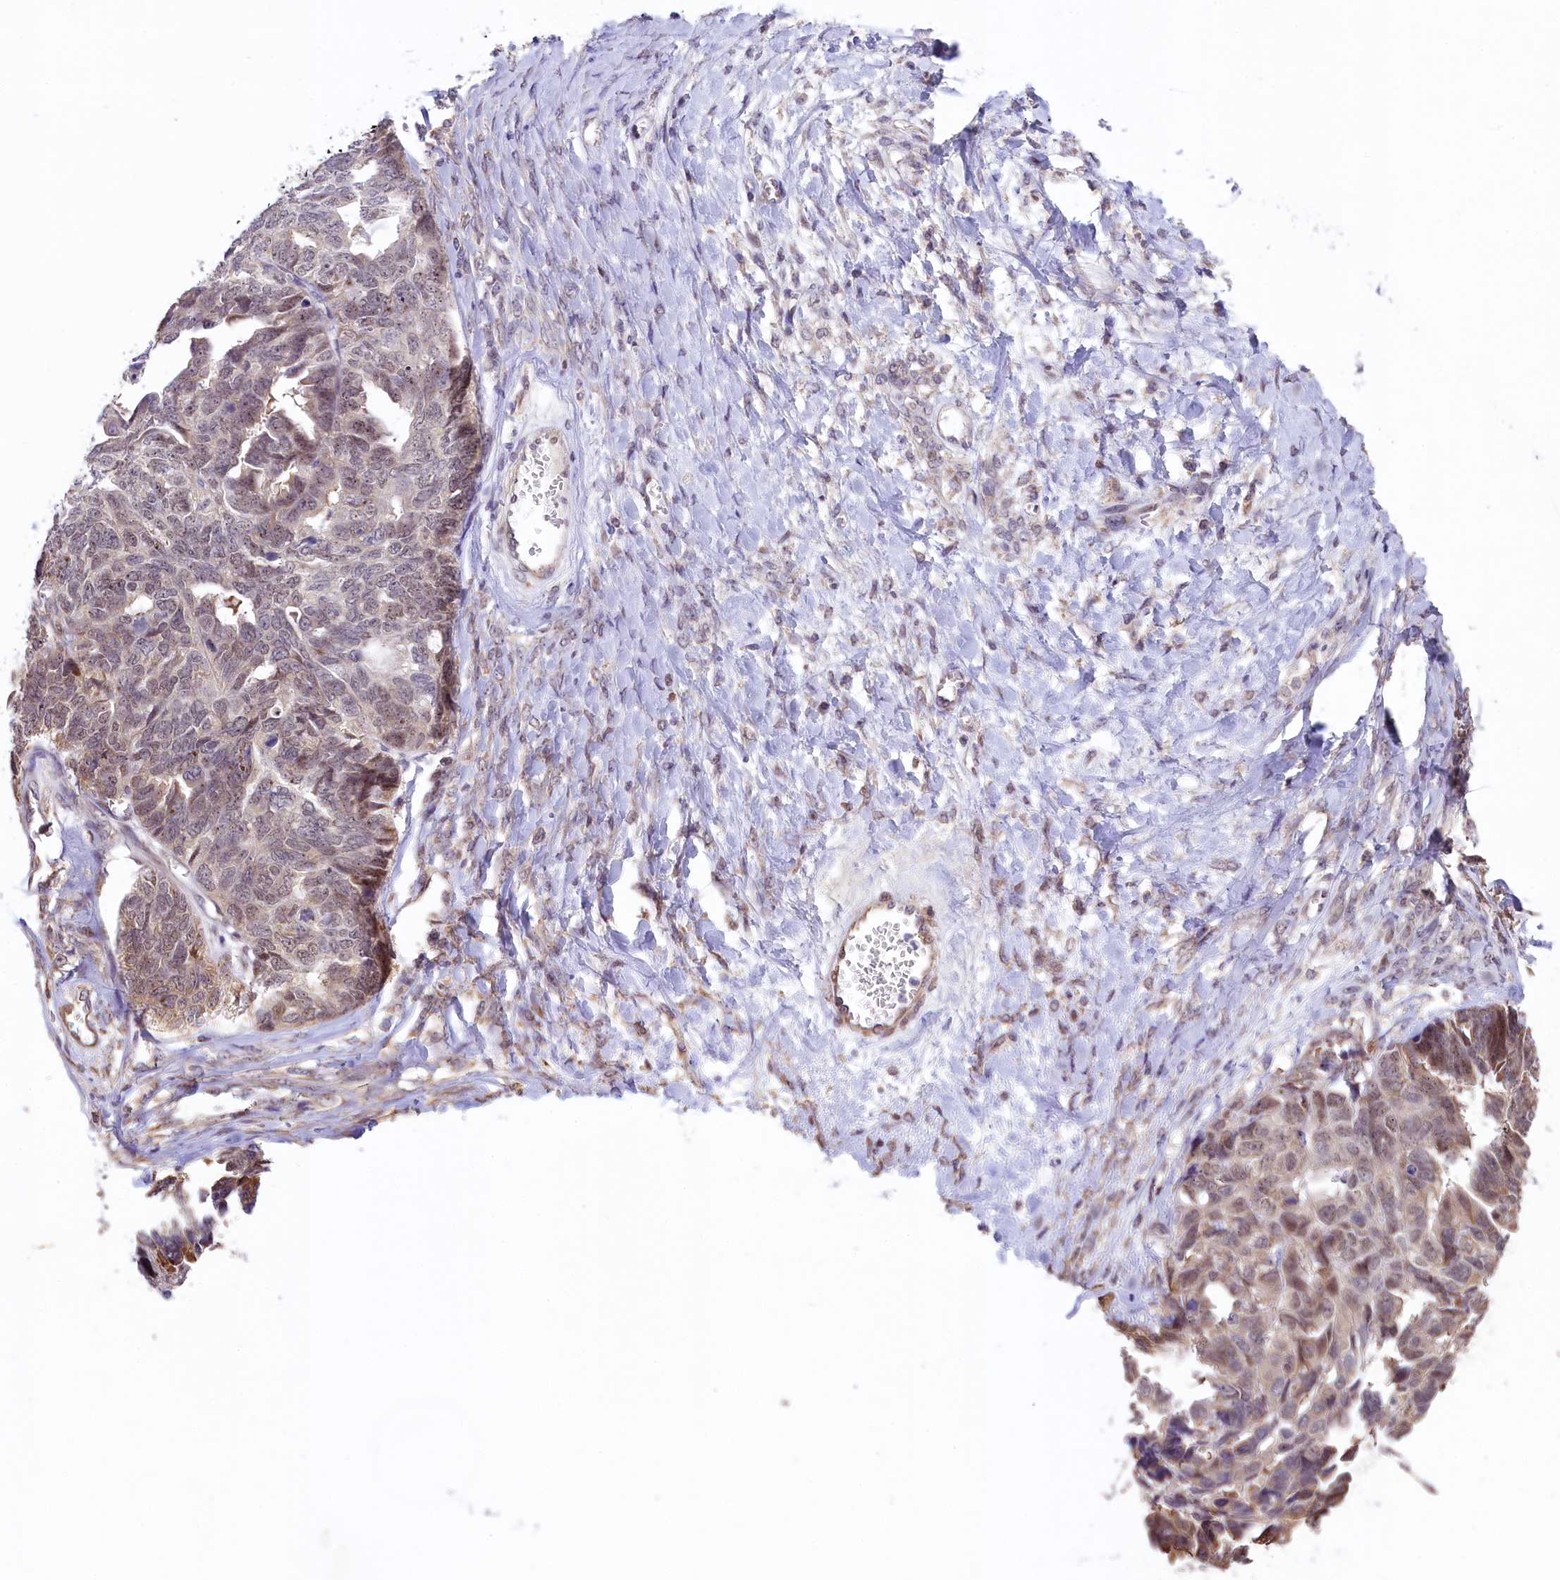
{"staining": {"intensity": "weak", "quantity": ">75%", "location": "cytoplasmic/membranous"}, "tissue": "ovarian cancer", "cell_type": "Tumor cells", "image_type": "cancer", "snomed": [{"axis": "morphology", "description": "Cystadenocarcinoma, serous, NOS"}, {"axis": "topography", "description": "Ovary"}], "caption": "Protein analysis of ovarian cancer tissue shows weak cytoplasmic/membranous staining in about >75% of tumor cells. Nuclei are stained in blue.", "gene": "RBBP8", "patient": {"sex": "female", "age": 79}}